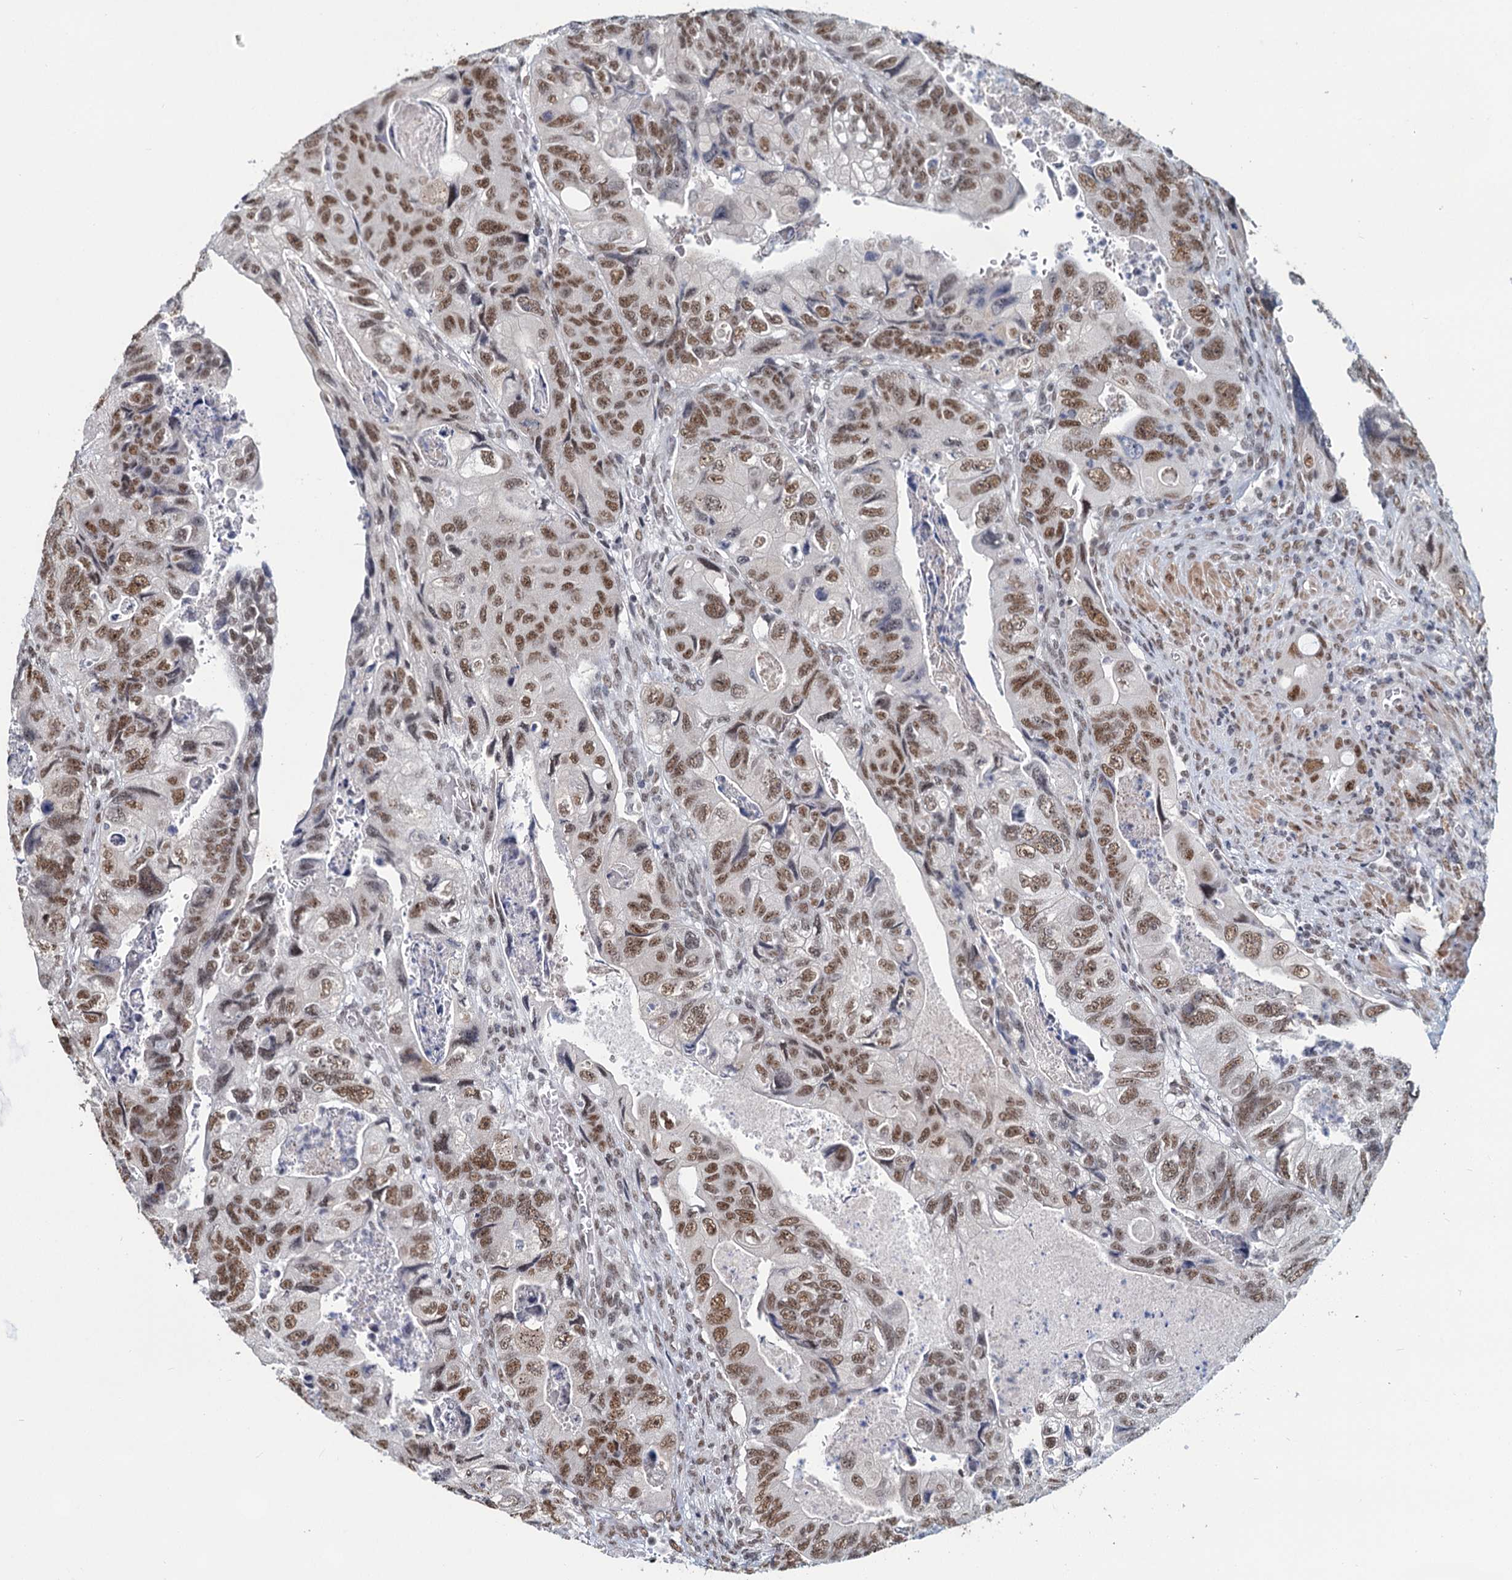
{"staining": {"intensity": "moderate", "quantity": ">75%", "location": "nuclear"}, "tissue": "colorectal cancer", "cell_type": "Tumor cells", "image_type": "cancer", "snomed": [{"axis": "morphology", "description": "Adenocarcinoma, NOS"}, {"axis": "topography", "description": "Rectum"}], "caption": "Immunohistochemical staining of colorectal cancer shows moderate nuclear protein positivity in about >75% of tumor cells.", "gene": "METTL14", "patient": {"sex": "male", "age": 63}}